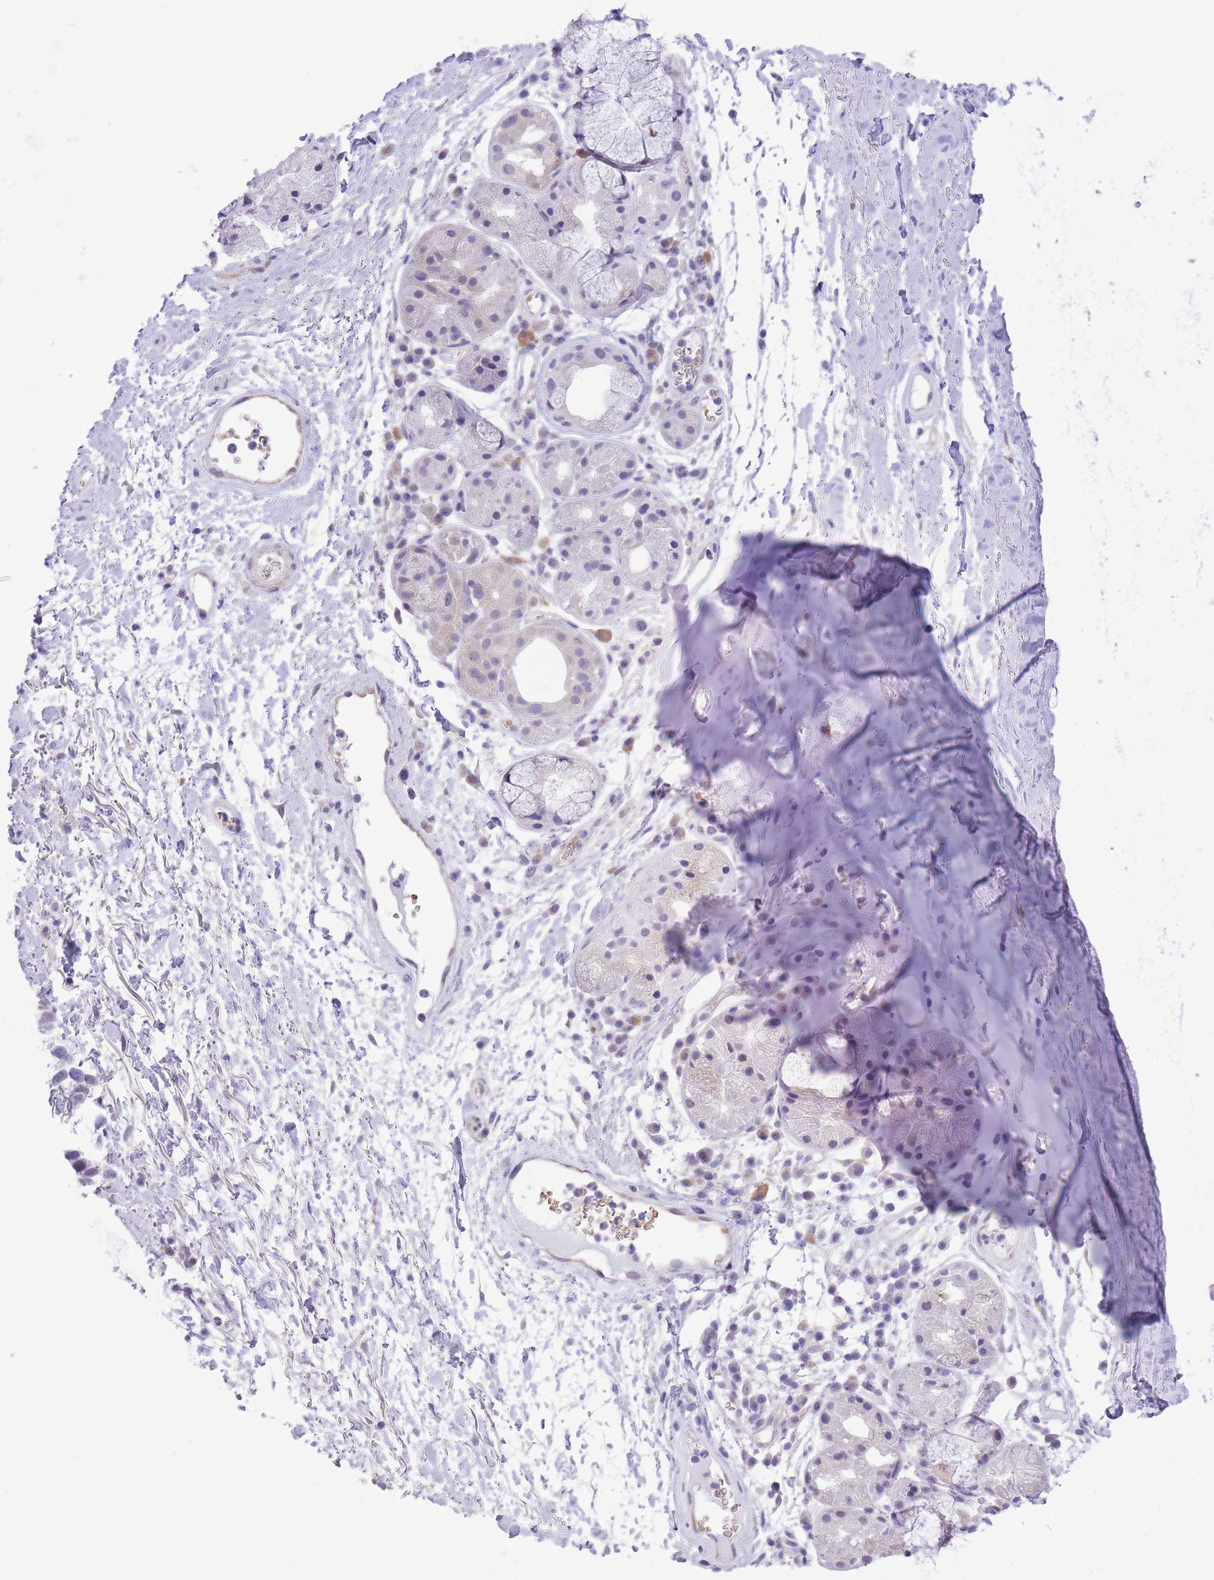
{"staining": {"intensity": "negative", "quantity": "none", "location": "none"}, "tissue": "adipose tissue", "cell_type": "Adipocytes", "image_type": "normal", "snomed": [{"axis": "morphology", "description": "Normal tissue, NOS"}, {"axis": "topography", "description": "Cartilage tissue"}], "caption": "A high-resolution image shows immunohistochemistry (IHC) staining of normal adipose tissue, which displays no significant staining in adipocytes. The staining was performed using DAB (3,3'-diaminobenzidine) to visualize the protein expression in brown, while the nuclei were stained in blue with hematoxylin (Magnification: 20x).", "gene": "MEIOSIN", "patient": {"sex": "male", "age": 80}}